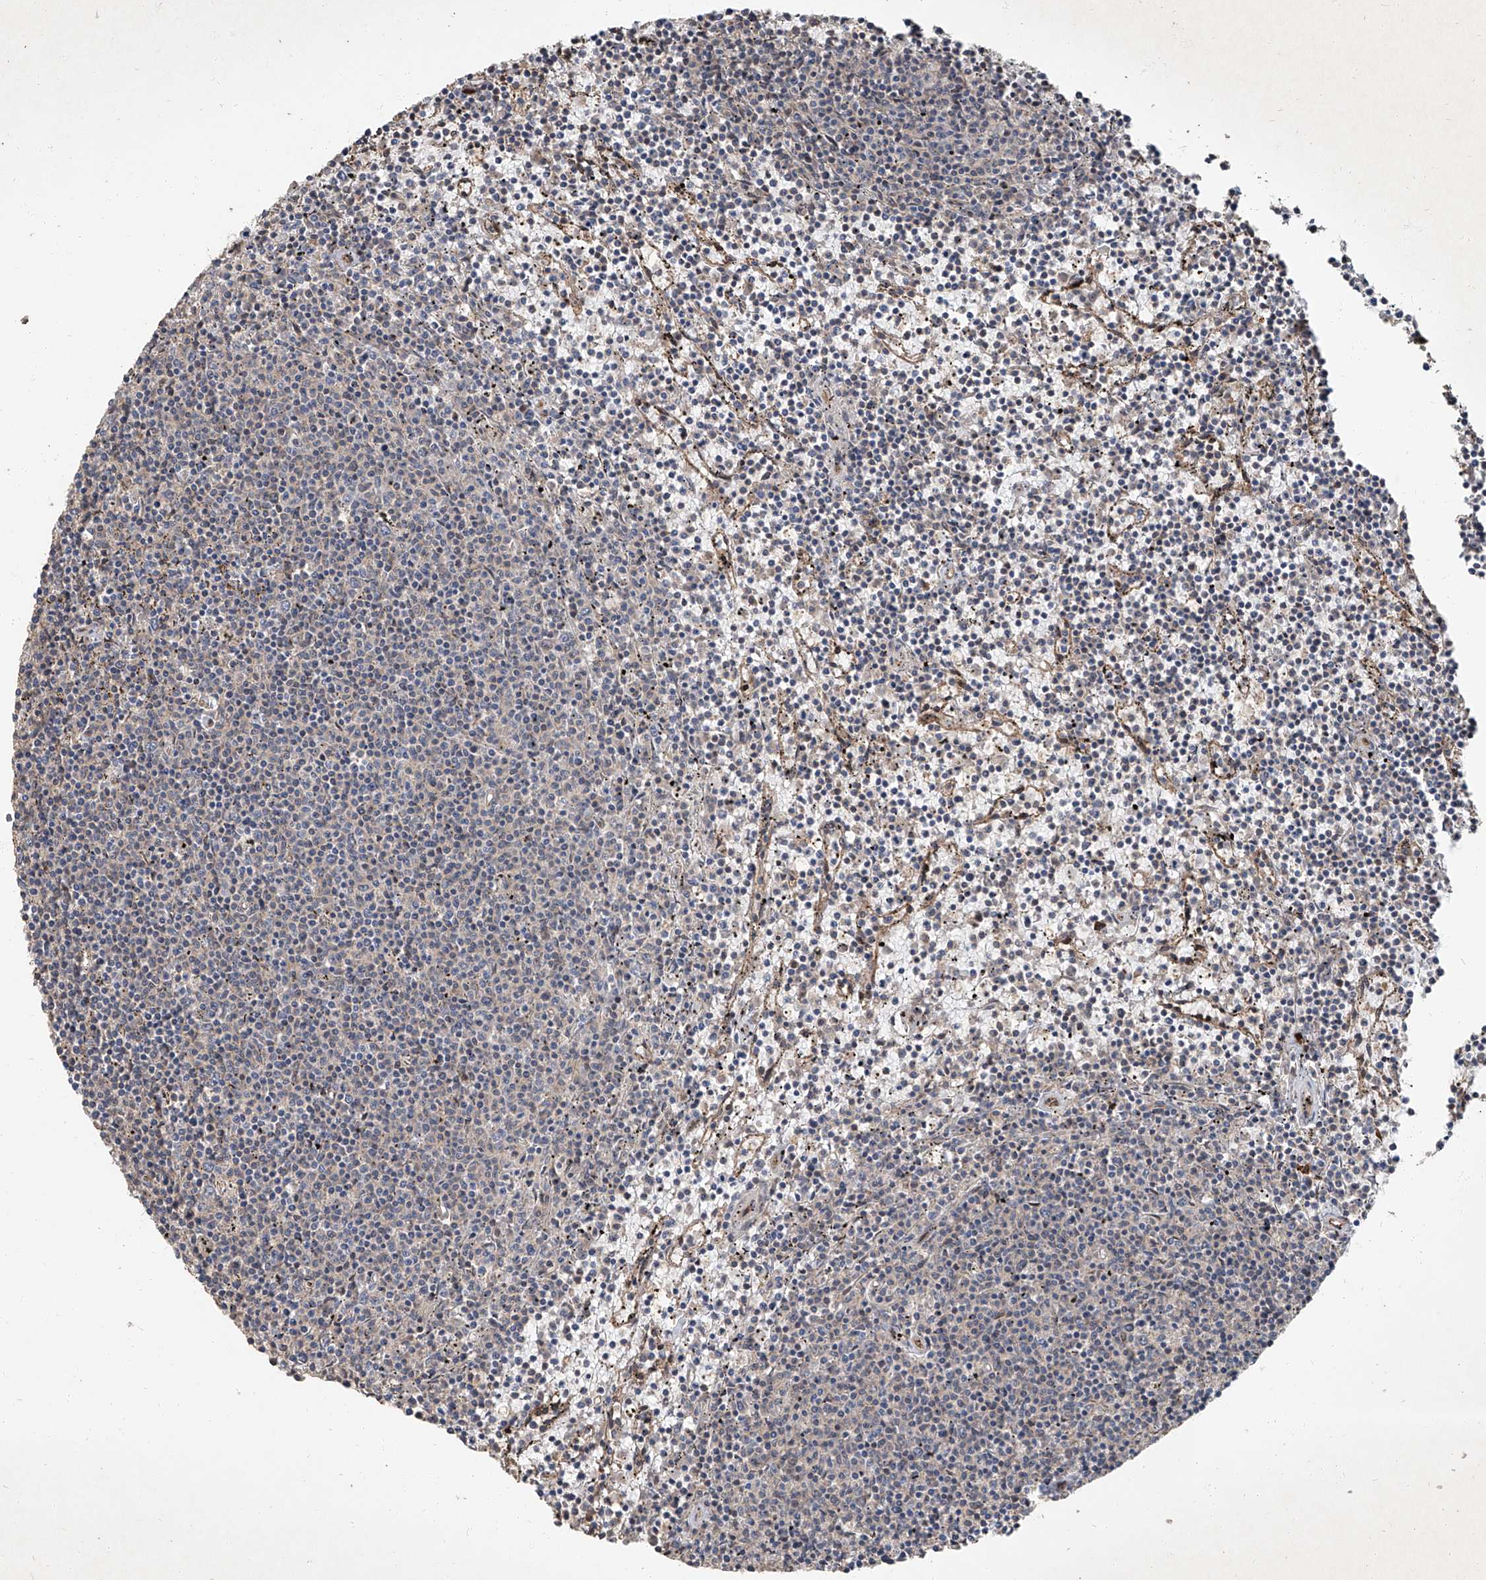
{"staining": {"intensity": "negative", "quantity": "none", "location": "none"}, "tissue": "lymphoma", "cell_type": "Tumor cells", "image_type": "cancer", "snomed": [{"axis": "morphology", "description": "Malignant lymphoma, non-Hodgkin's type, Low grade"}, {"axis": "topography", "description": "Spleen"}], "caption": "A histopathology image of malignant lymphoma, non-Hodgkin's type (low-grade) stained for a protein exhibits no brown staining in tumor cells.", "gene": "CCN1", "patient": {"sex": "female", "age": 50}}